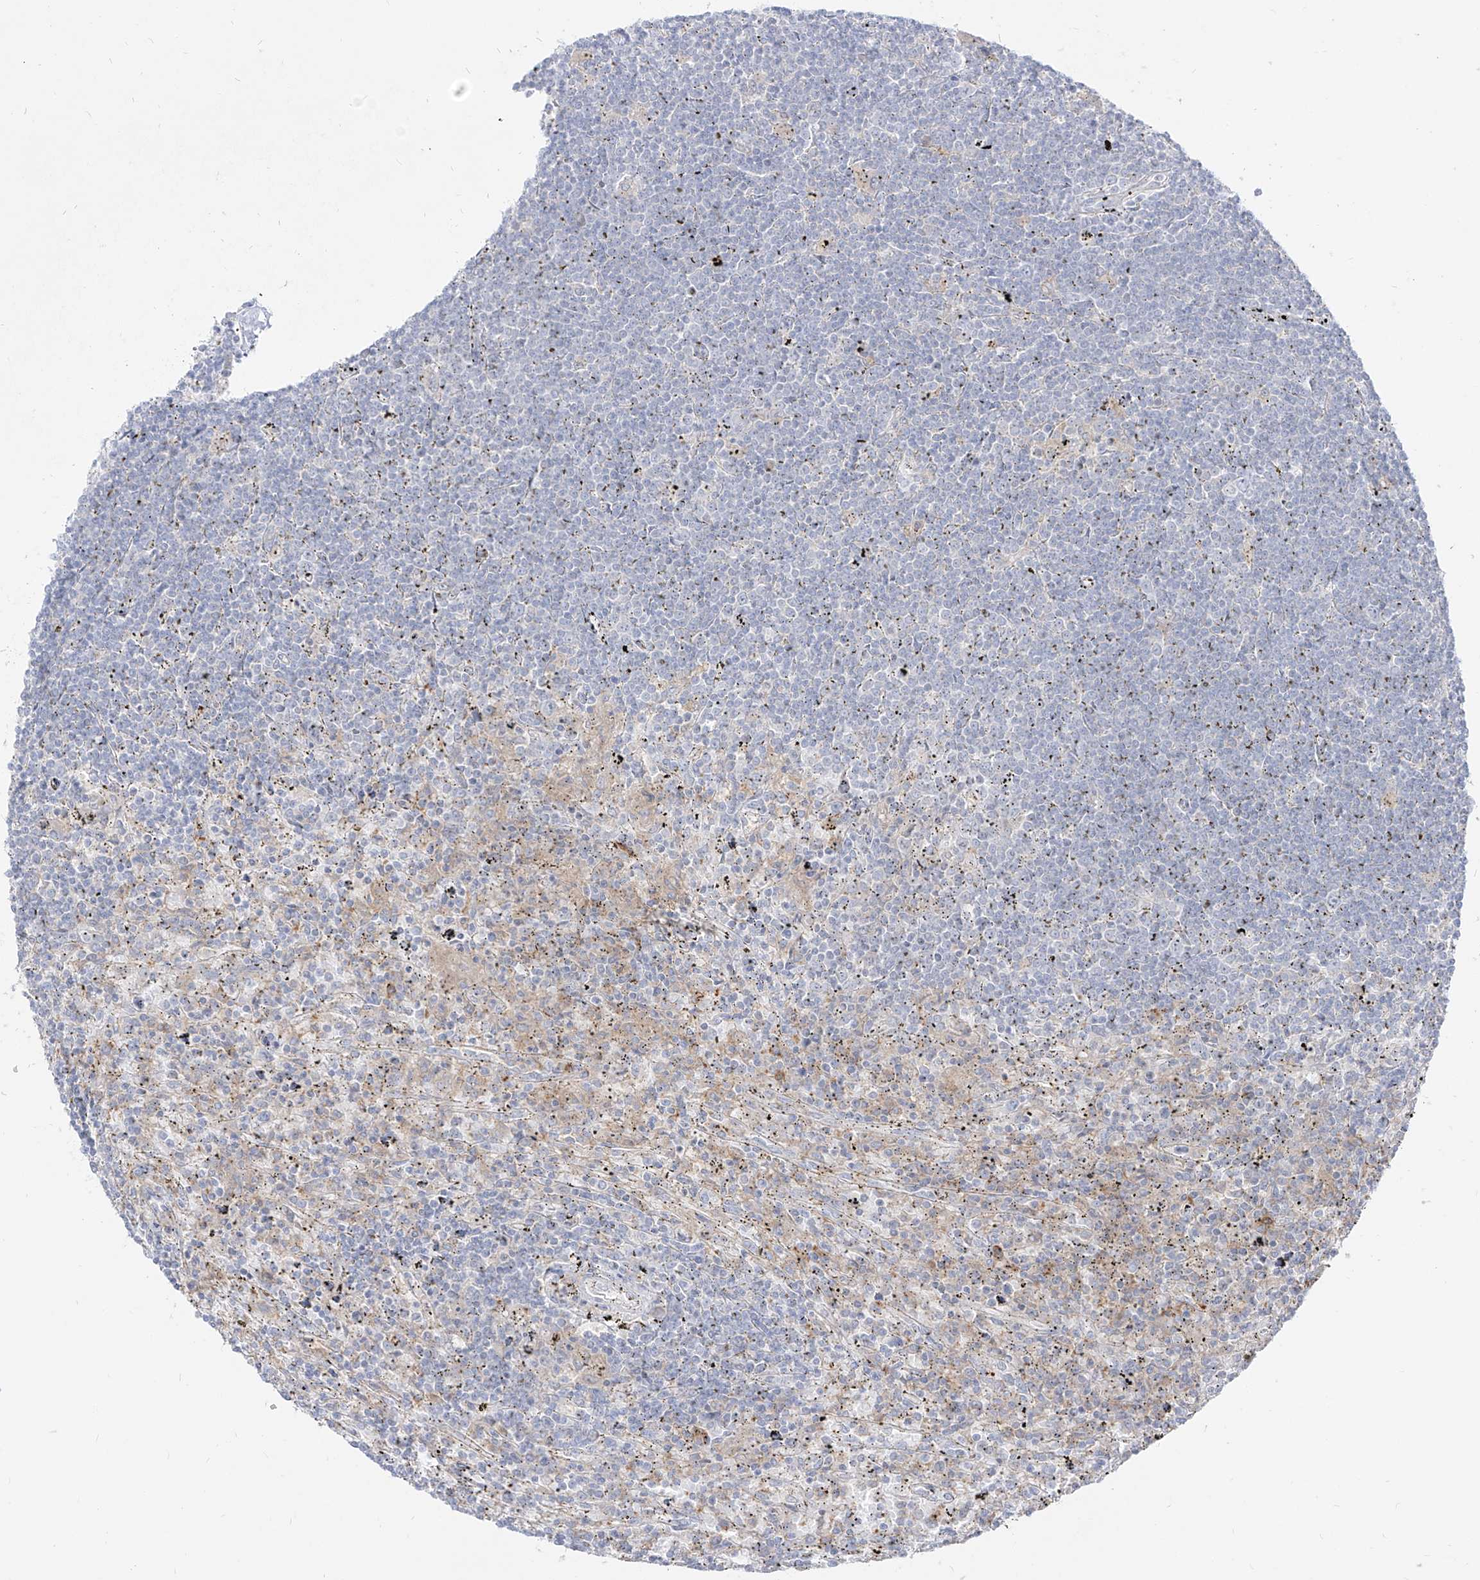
{"staining": {"intensity": "negative", "quantity": "none", "location": "none"}, "tissue": "lymphoma", "cell_type": "Tumor cells", "image_type": "cancer", "snomed": [{"axis": "morphology", "description": "Malignant lymphoma, non-Hodgkin's type, Low grade"}, {"axis": "topography", "description": "Spleen"}], "caption": "A histopathology image of human lymphoma is negative for staining in tumor cells. (Brightfield microscopy of DAB (3,3'-diaminobenzidine) immunohistochemistry at high magnification).", "gene": "RBFOX3", "patient": {"sex": "male", "age": 76}}